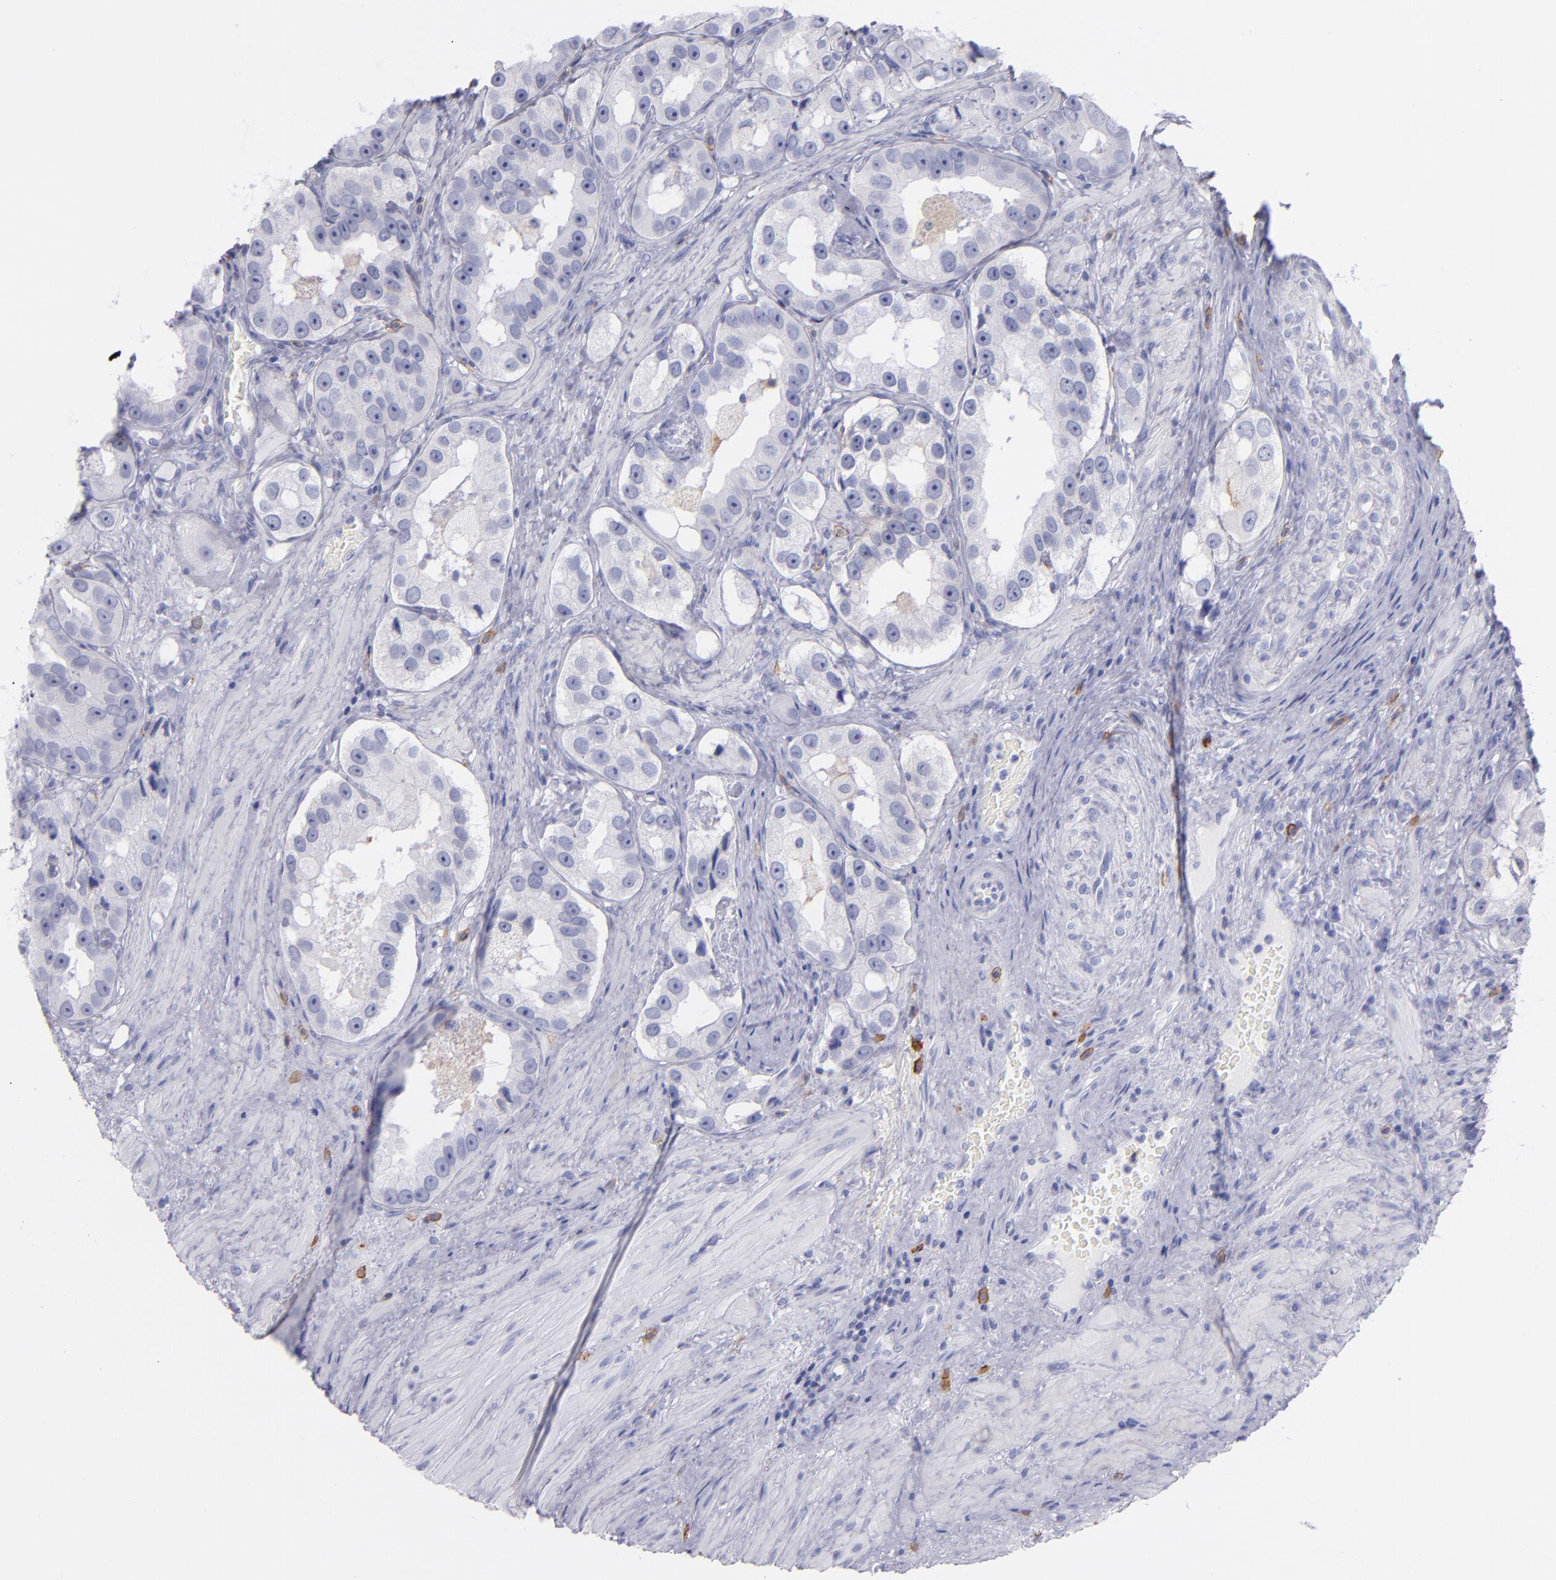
{"staining": {"intensity": "negative", "quantity": "none", "location": "none"}, "tissue": "prostate cancer", "cell_type": "Tumor cells", "image_type": "cancer", "snomed": [{"axis": "morphology", "description": "Adenocarcinoma, High grade"}, {"axis": "topography", "description": "Prostate"}], "caption": "An image of high-grade adenocarcinoma (prostate) stained for a protein exhibits no brown staining in tumor cells.", "gene": "CD82", "patient": {"sex": "male", "age": 63}}